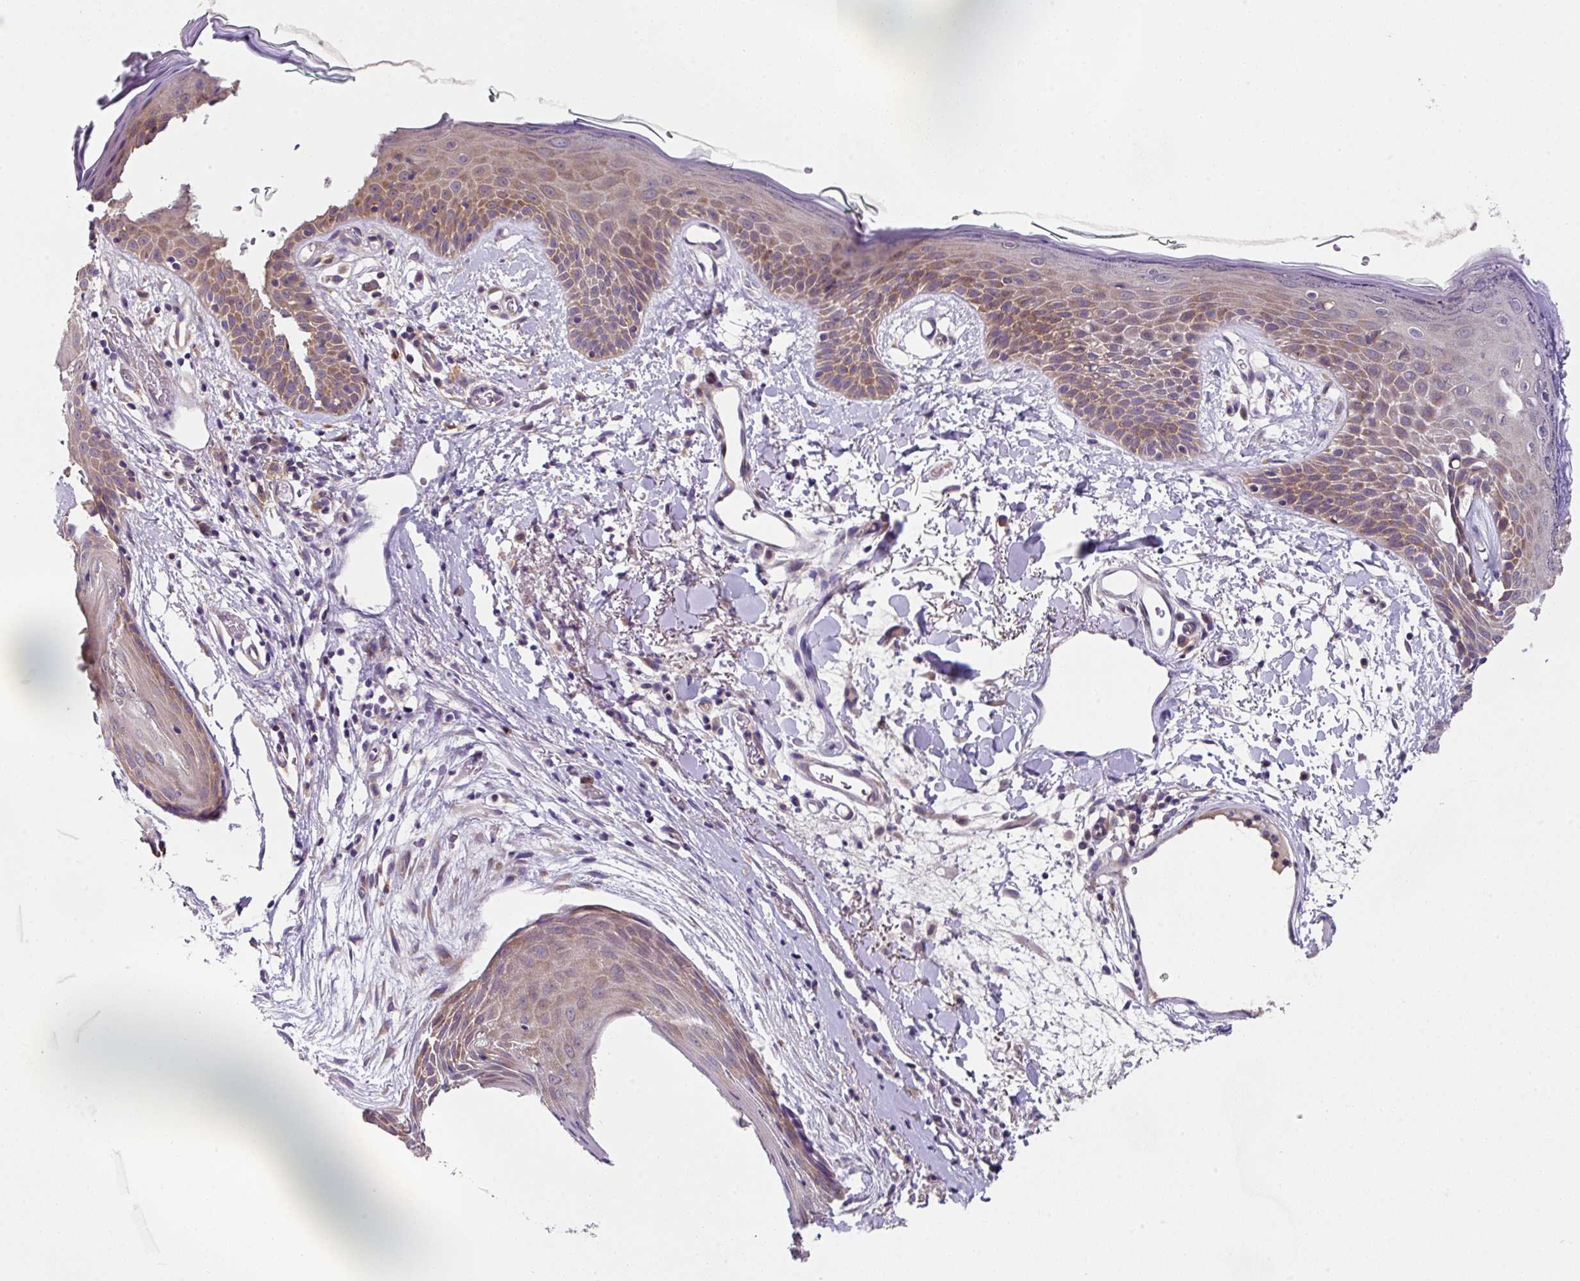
{"staining": {"intensity": "moderate", "quantity": "<25%", "location": "cytoplasmic/membranous"}, "tissue": "skin", "cell_type": "Fibroblasts", "image_type": "normal", "snomed": [{"axis": "morphology", "description": "Normal tissue, NOS"}, {"axis": "topography", "description": "Skin"}], "caption": "An immunohistochemistry photomicrograph of benign tissue is shown. Protein staining in brown highlights moderate cytoplasmic/membranous positivity in skin within fibroblasts.", "gene": "EIF4B", "patient": {"sex": "male", "age": 79}}